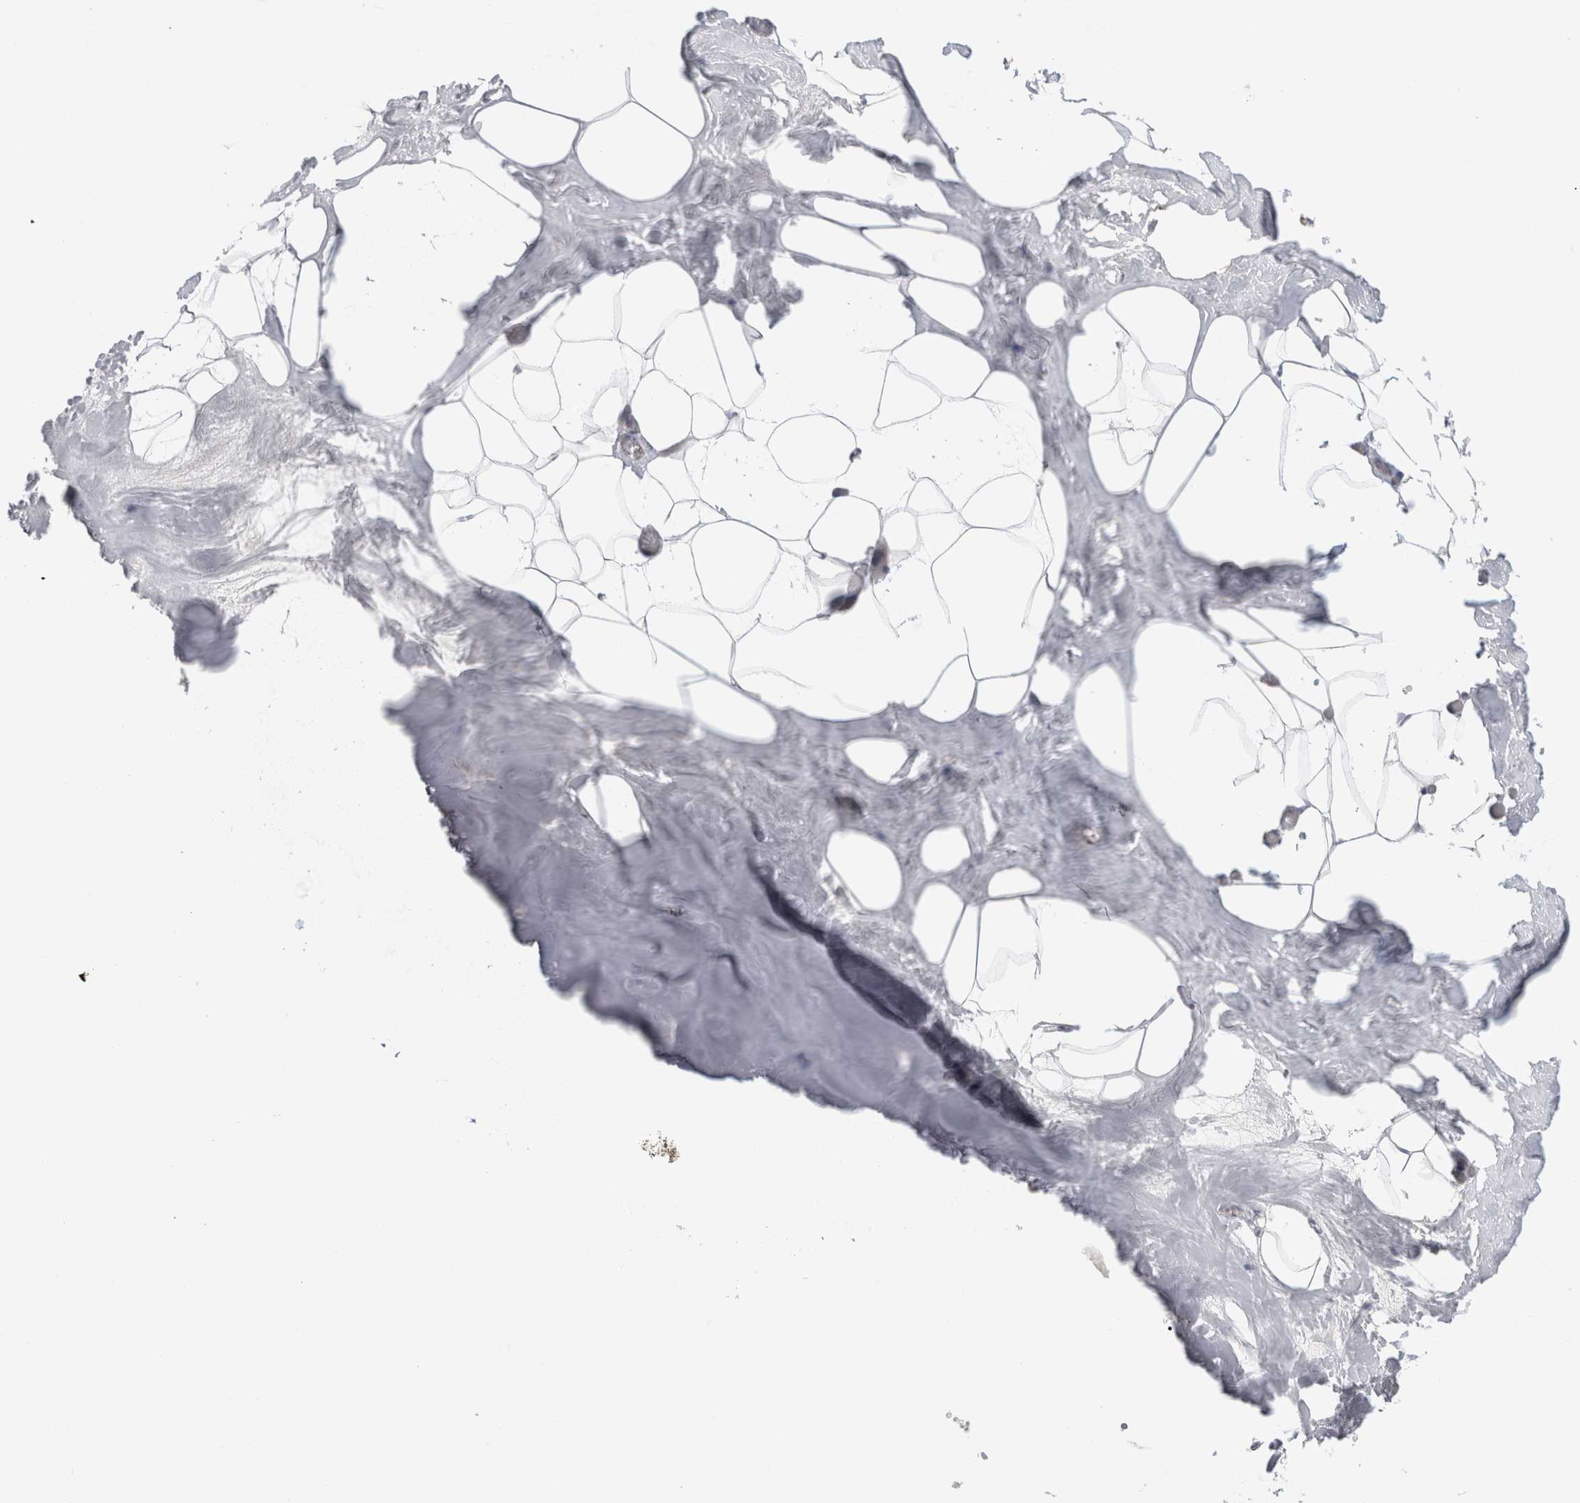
{"staining": {"intensity": "negative", "quantity": "none", "location": "none"}, "tissue": "adipose tissue", "cell_type": "Adipocytes", "image_type": "normal", "snomed": [{"axis": "morphology", "description": "Normal tissue, NOS"}, {"axis": "morphology", "description": "Fibrosis, NOS"}, {"axis": "topography", "description": "Breast"}, {"axis": "topography", "description": "Adipose tissue"}], "caption": "Adipocytes show no significant protein staining in benign adipose tissue. (DAB immunohistochemistry (IHC) visualized using brightfield microscopy, high magnification).", "gene": "VANGL1", "patient": {"sex": "female", "age": 39}}